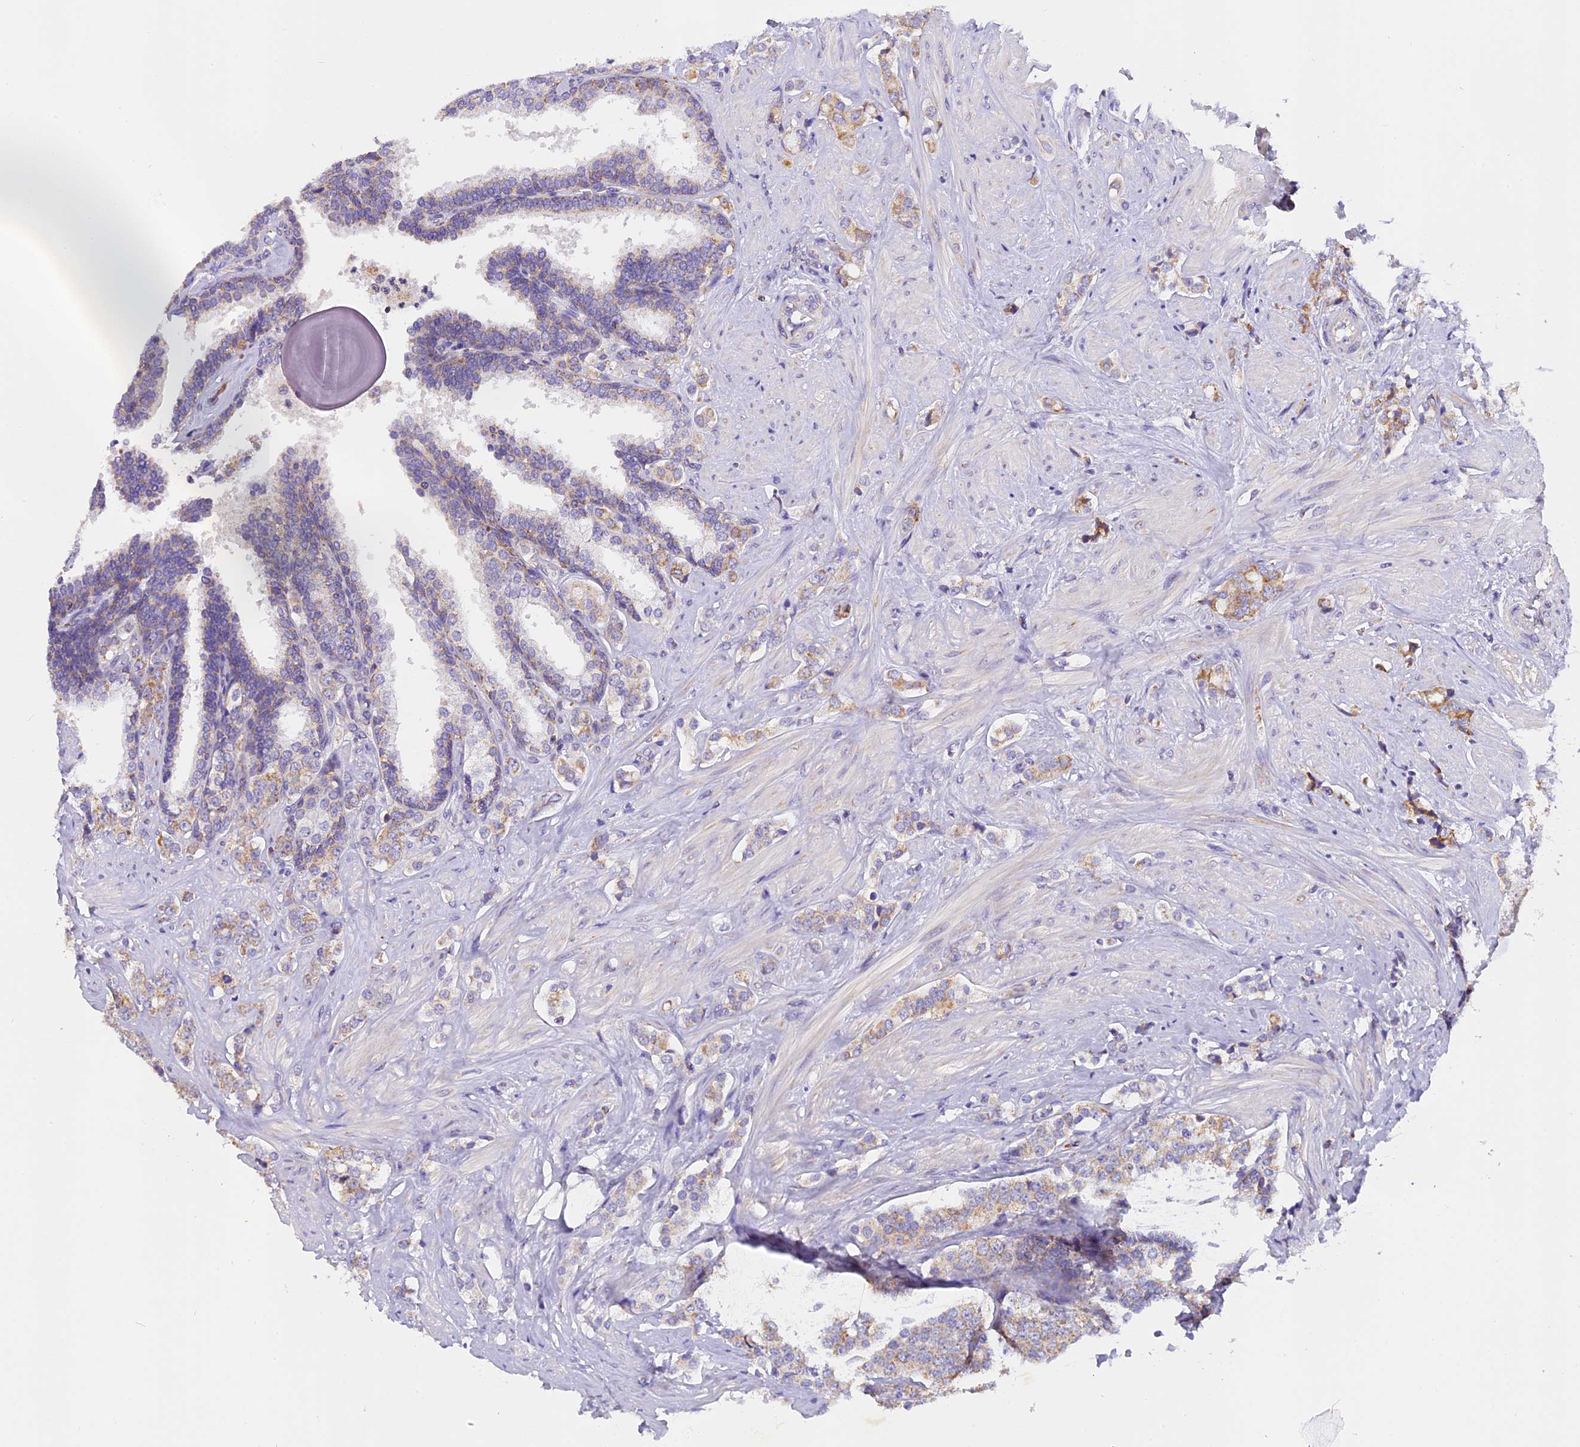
{"staining": {"intensity": "weak", "quantity": "25%-75%", "location": "cytoplasmic/membranous"}, "tissue": "prostate cancer", "cell_type": "Tumor cells", "image_type": "cancer", "snomed": [{"axis": "morphology", "description": "Adenocarcinoma, High grade"}, {"axis": "topography", "description": "Prostate"}], "caption": "A low amount of weak cytoplasmic/membranous expression is seen in approximately 25%-75% of tumor cells in prostate high-grade adenocarcinoma tissue.", "gene": "MGME1", "patient": {"sex": "male", "age": 62}}